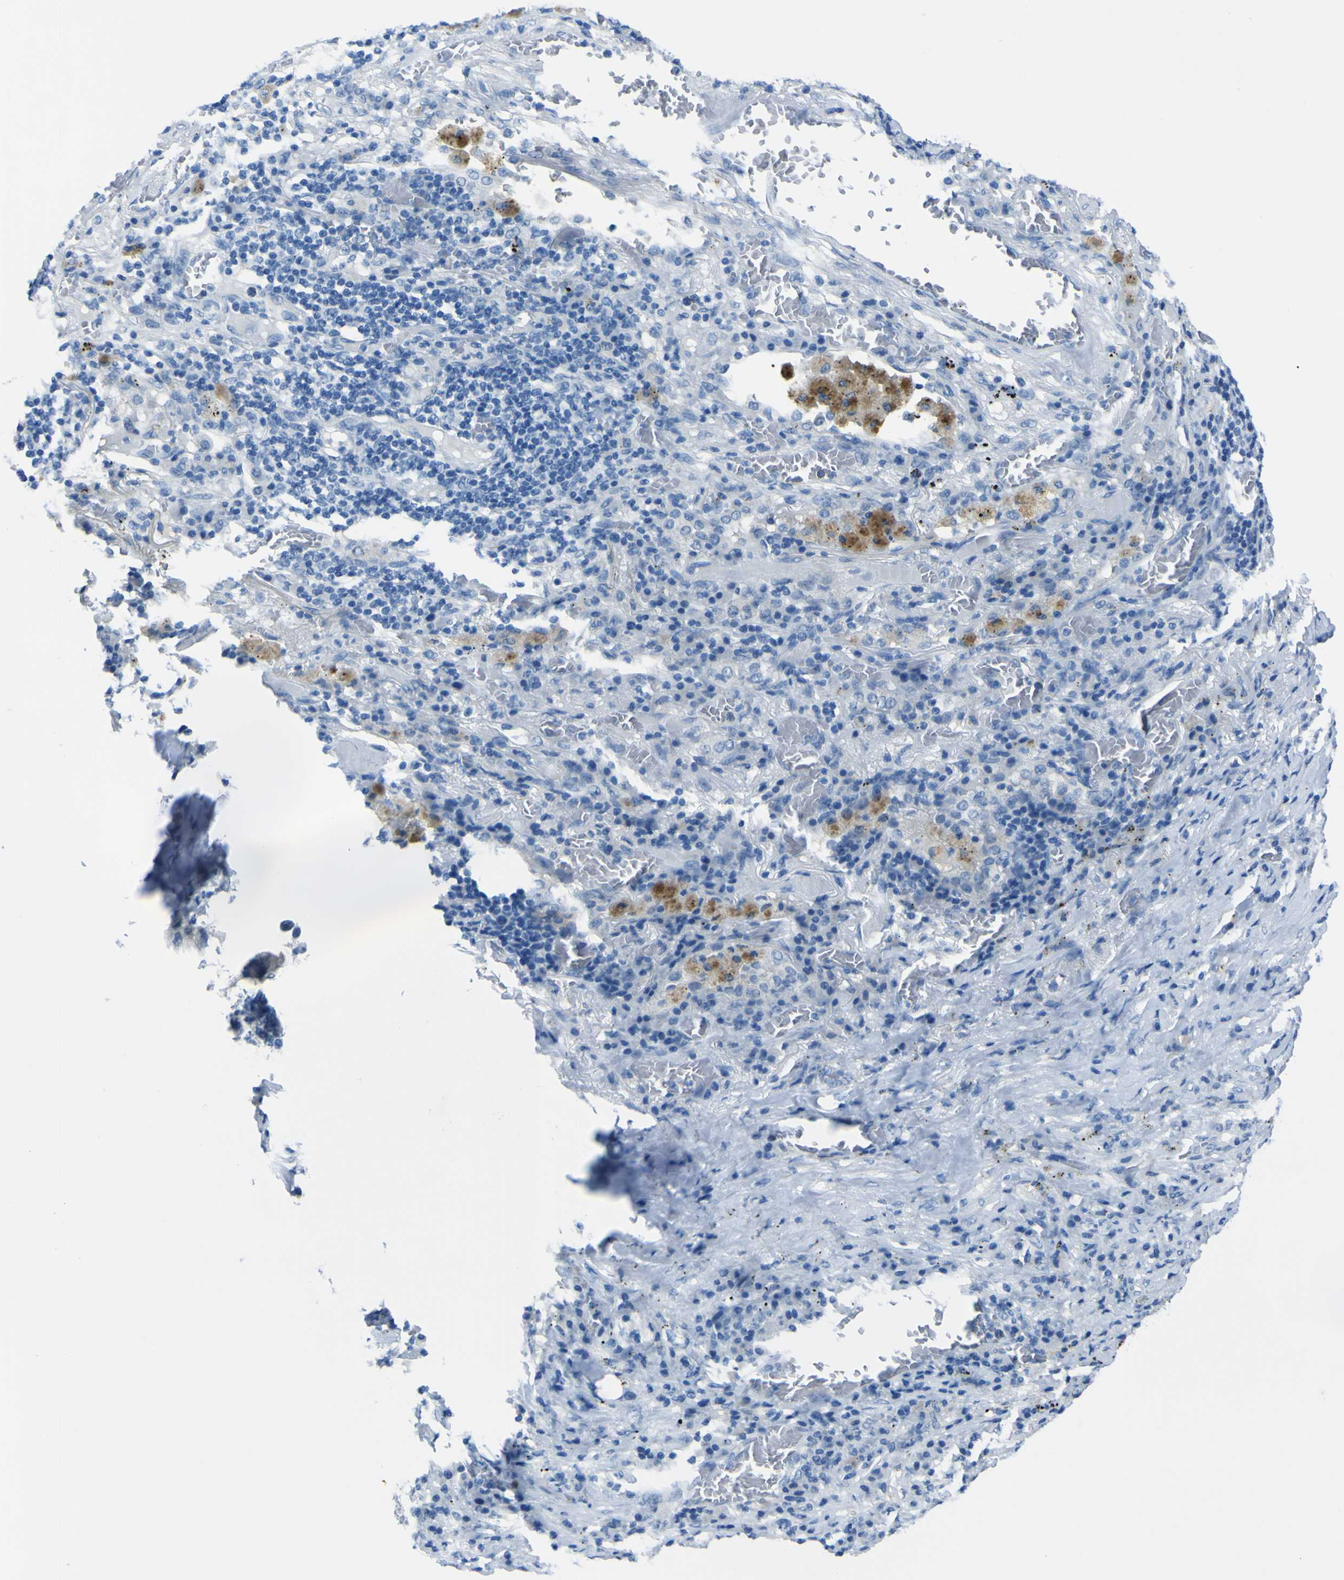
{"staining": {"intensity": "negative", "quantity": "none", "location": "none"}, "tissue": "lung cancer", "cell_type": "Tumor cells", "image_type": "cancer", "snomed": [{"axis": "morphology", "description": "Squamous cell carcinoma, NOS"}, {"axis": "topography", "description": "Lung"}], "caption": "Immunohistochemistry (IHC) histopathology image of neoplastic tissue: human squamous cell carcinoma (lung) stained with DAB demonstrates no significant protein positivity in tumor cells. (DAB immunohistochemistry (IHC) visualized using brightfield microscopy, high magnification).", "gene": "PHKG1", "patient": {"sex": "male", "age": 57}}